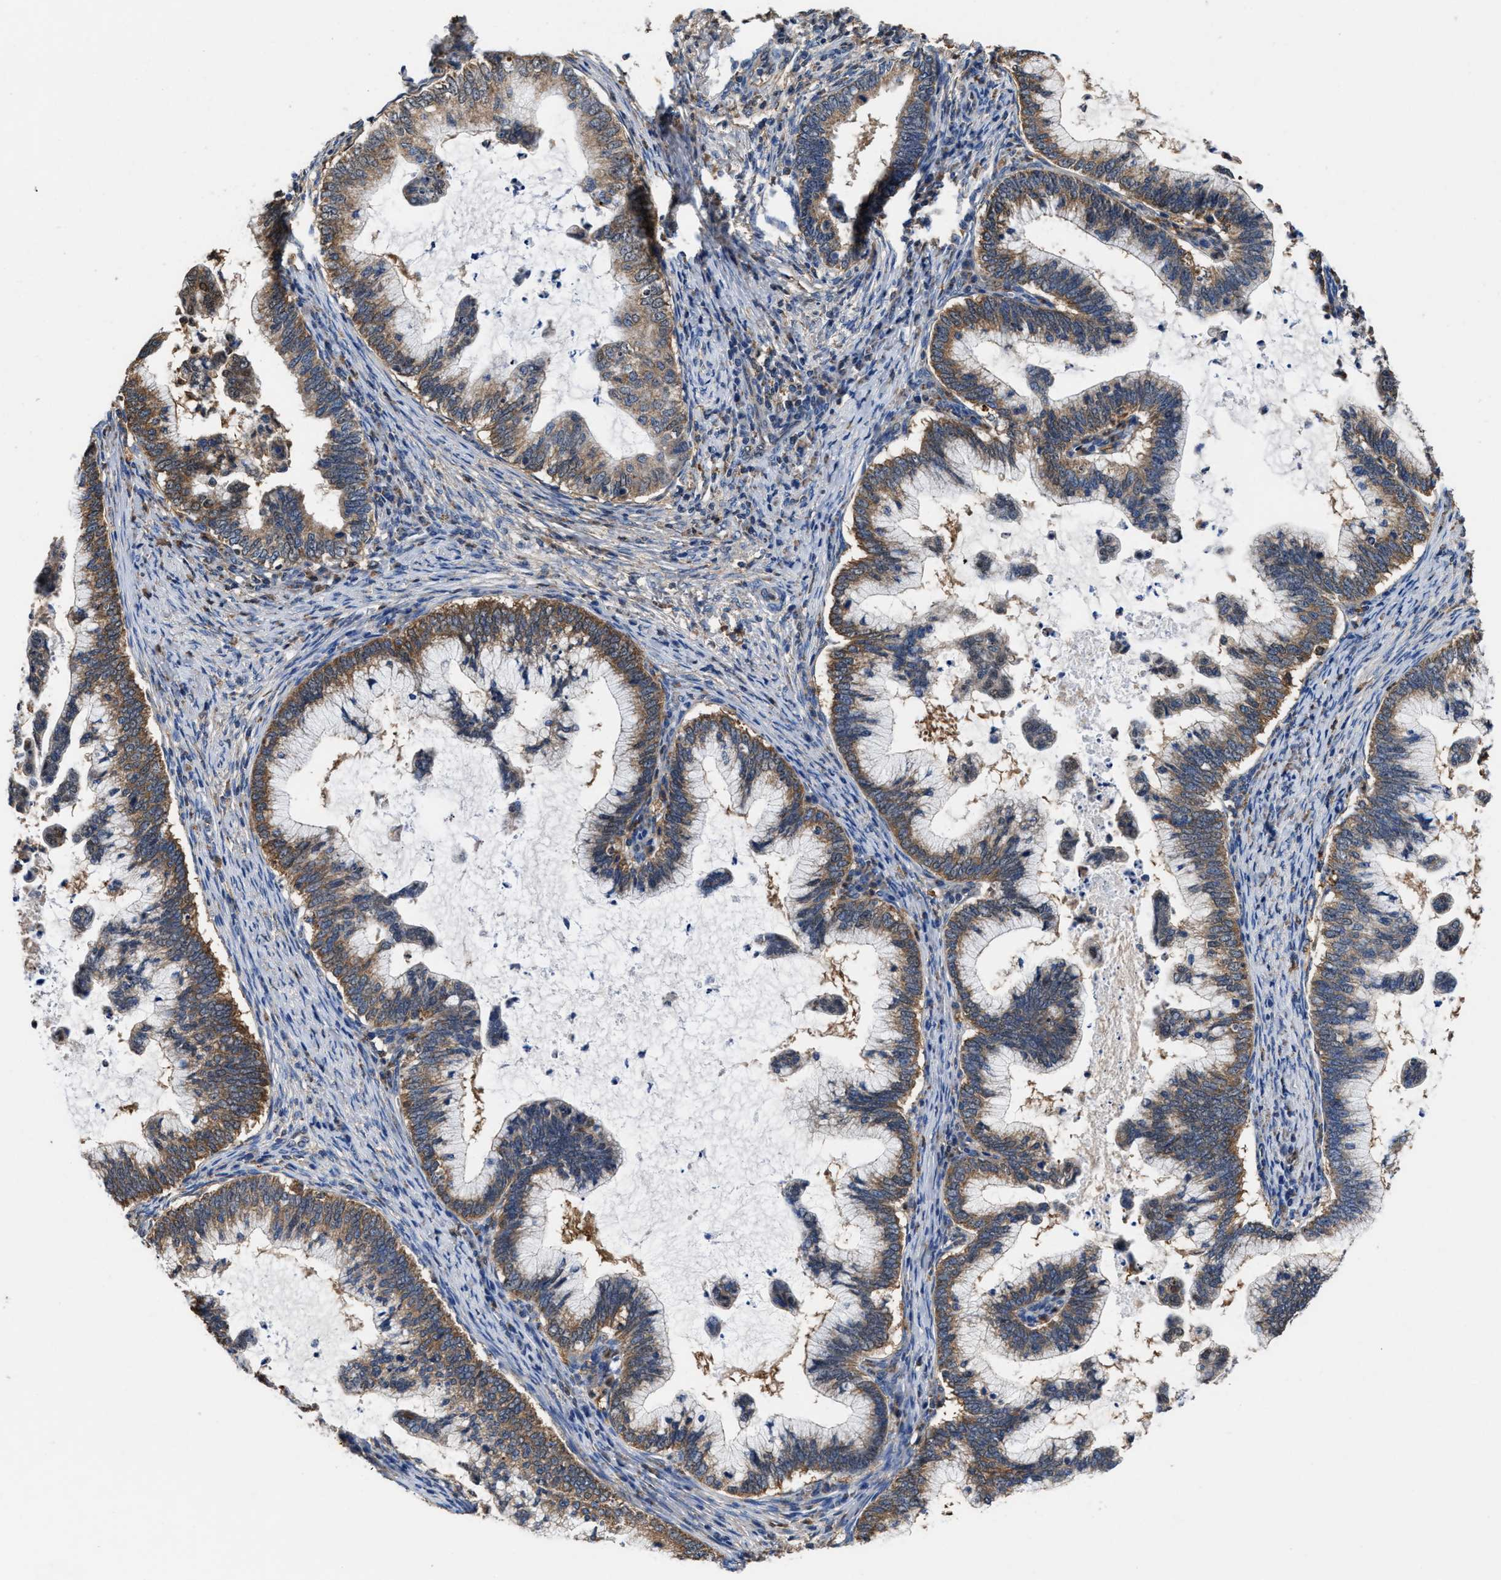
{"staining": {"intensity": "moderate", "quantity": ">75%", "location": "cytoplasmic/membranous"}, "tissue": "cervical cancer", "cell_type": "Tumor cells", "image_type": "cancer", "snomed": [{"axis": "morphology", "description": "Adenocarcinoma, NOS"}, {"axis": "topography", "description": "Cervix"}], "caption": "Immunohistochemistry photomicrograph of neoplastic tissue: human cervical cancer (adenocarcinoma) stained using immunohistochemistry reveals medium levels of moderate protein expression localized specifically in the cytoplasmic/membranous of tumor cells, appearing as a cytoplasmic/membranous brown color.", "gene": "ACLY", "patient": {"sex": "female", "age": 36}}